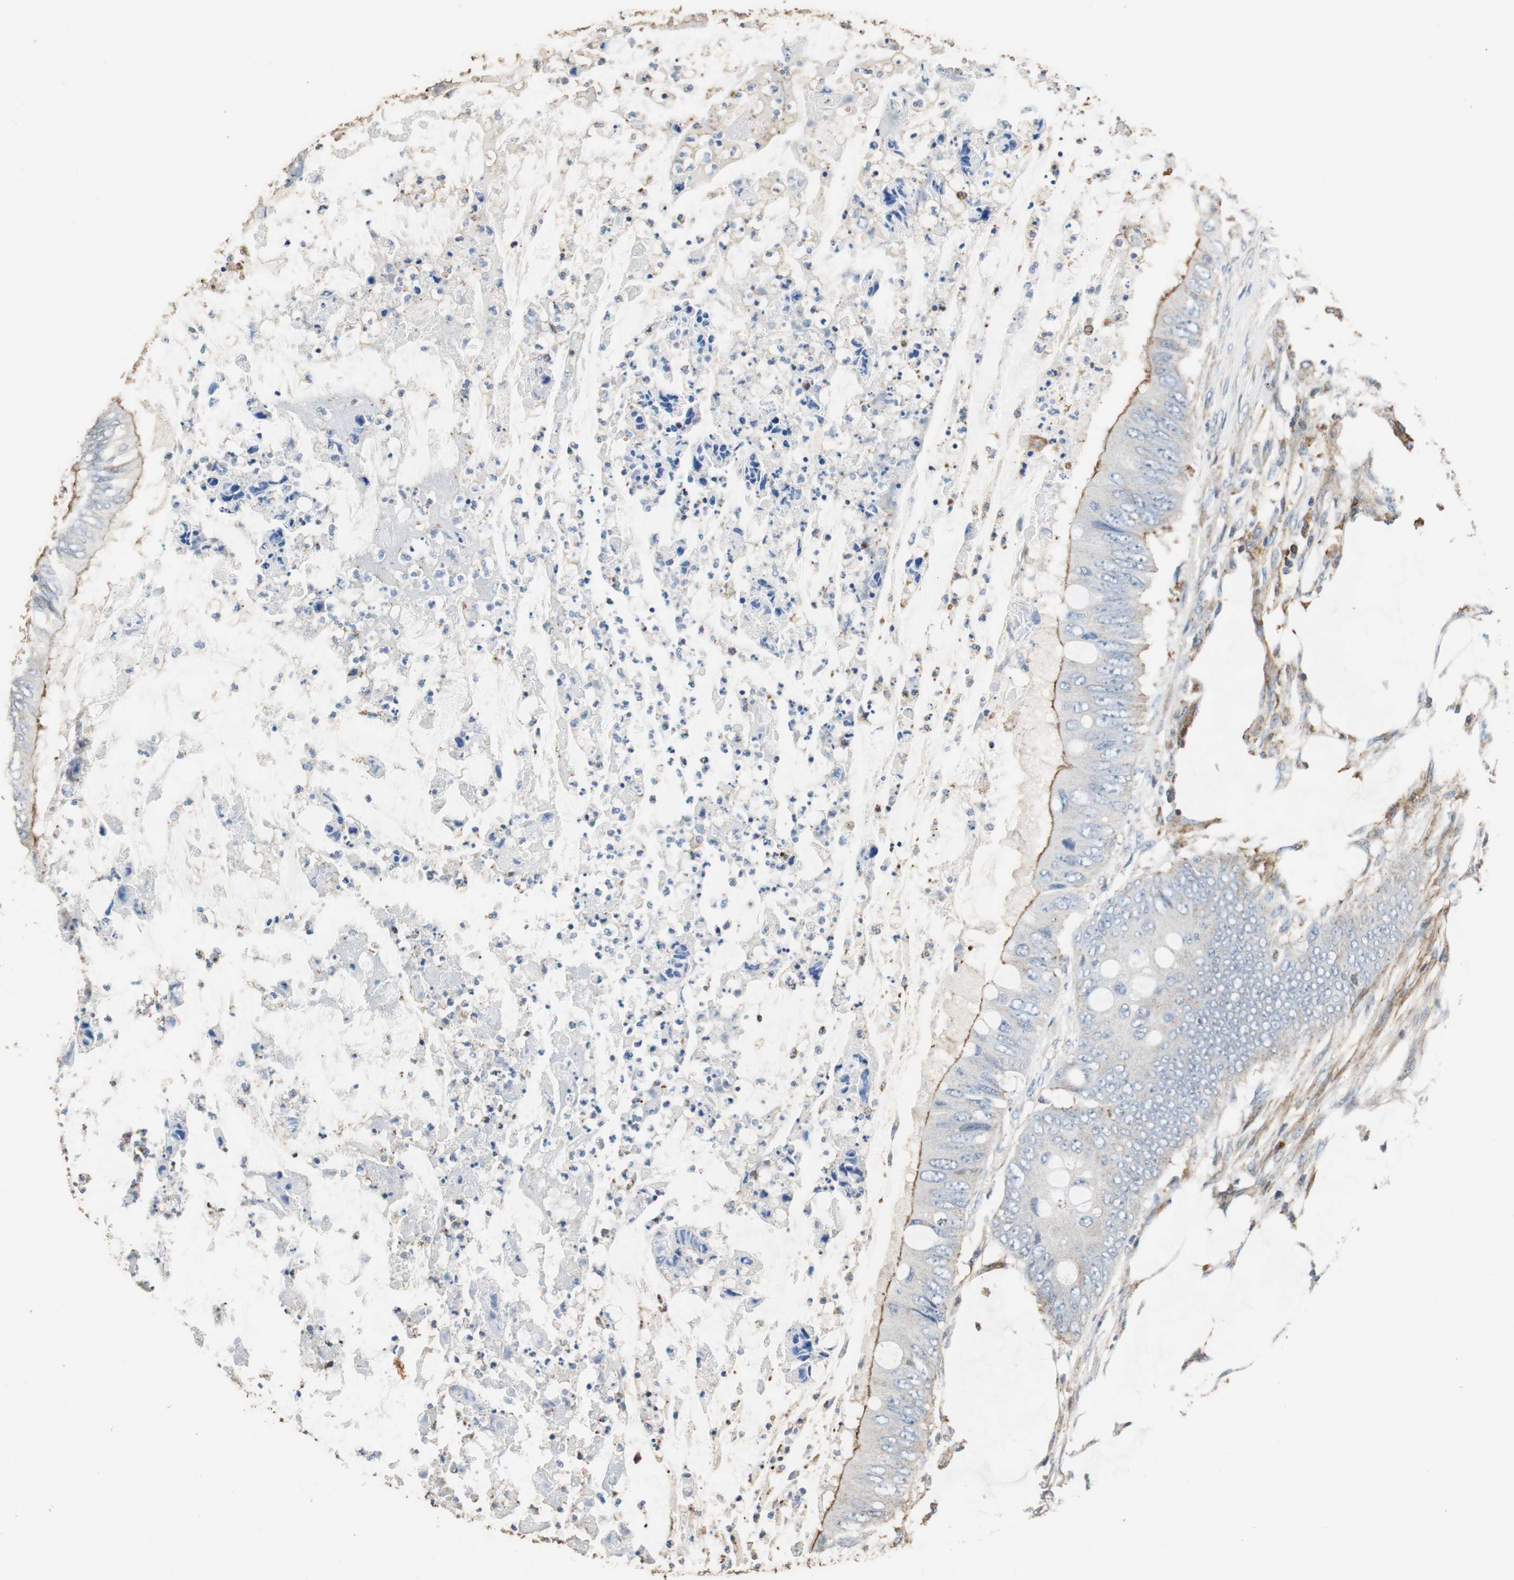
{"staining": {"intensity": "weak", "quantity": "<25%", "location": "cytoplasmic/membranous"}, "tissue": "colorectal cancer", "cell_type": "Tumor cells", "image_type": "cancer", "snomed": [{"axis": "morphology", "description": "Normal tissue, NOS"}, {"axis": "morphology", "description": "Adenocarcinoma, NOS"}, {"axis": "topography", "description": "Rectum"}, {"axis": "topography", "description": "Peripheral nerve tissue"}], "caption": "Immunohistochemistry (IHC) of human colorectal cancer (adenocarcinoma) displays no positivity in tumor cells.", "gene": "PRKRA", "patient": {"sex": "female", "age": 77}}